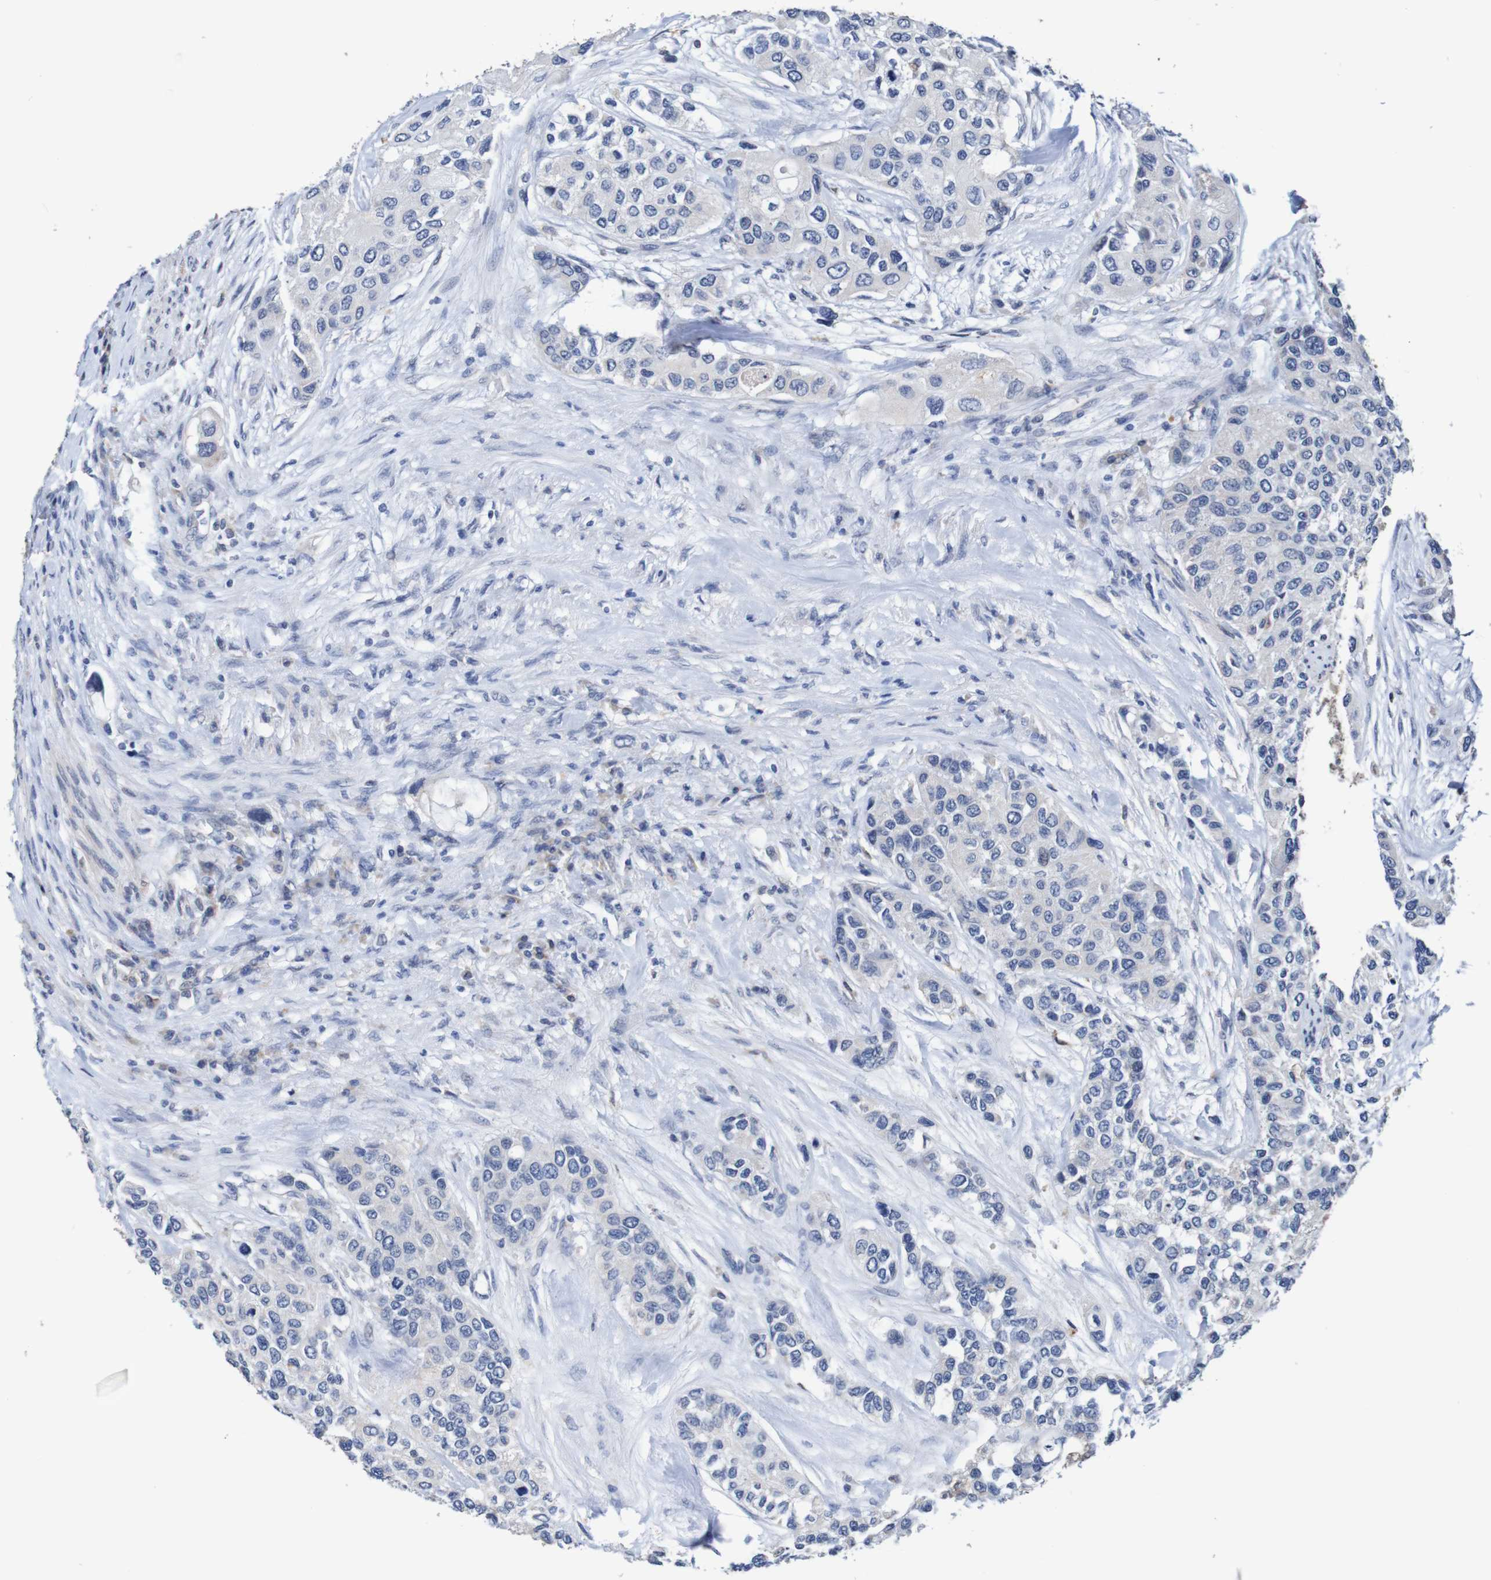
{"staining": {"intensity": "negative", "quantity": "none", "location": "none"}, "tissue": "urothelial cancer", "cell_type": "Tumor cells", "image_type": "cancer", "snomed": [{"axis": "morphology", "description": "Urothelial carcinoma, High grade"}, {"axis": "topography", "description": "Urinary bladder"}], "caption": "Immunohistochemical staining of urothelial cancer exhibits no significant staining in tumor cells. Brightfield microscopy of immunohistochemistry (IHC) stained with DAB (3,3'-diaminobenzidine) (brown) and hematoxylin (blue), captured at high magnification.", "gene": "FIBP", "patient": {"sex": "female", "age": 56}}